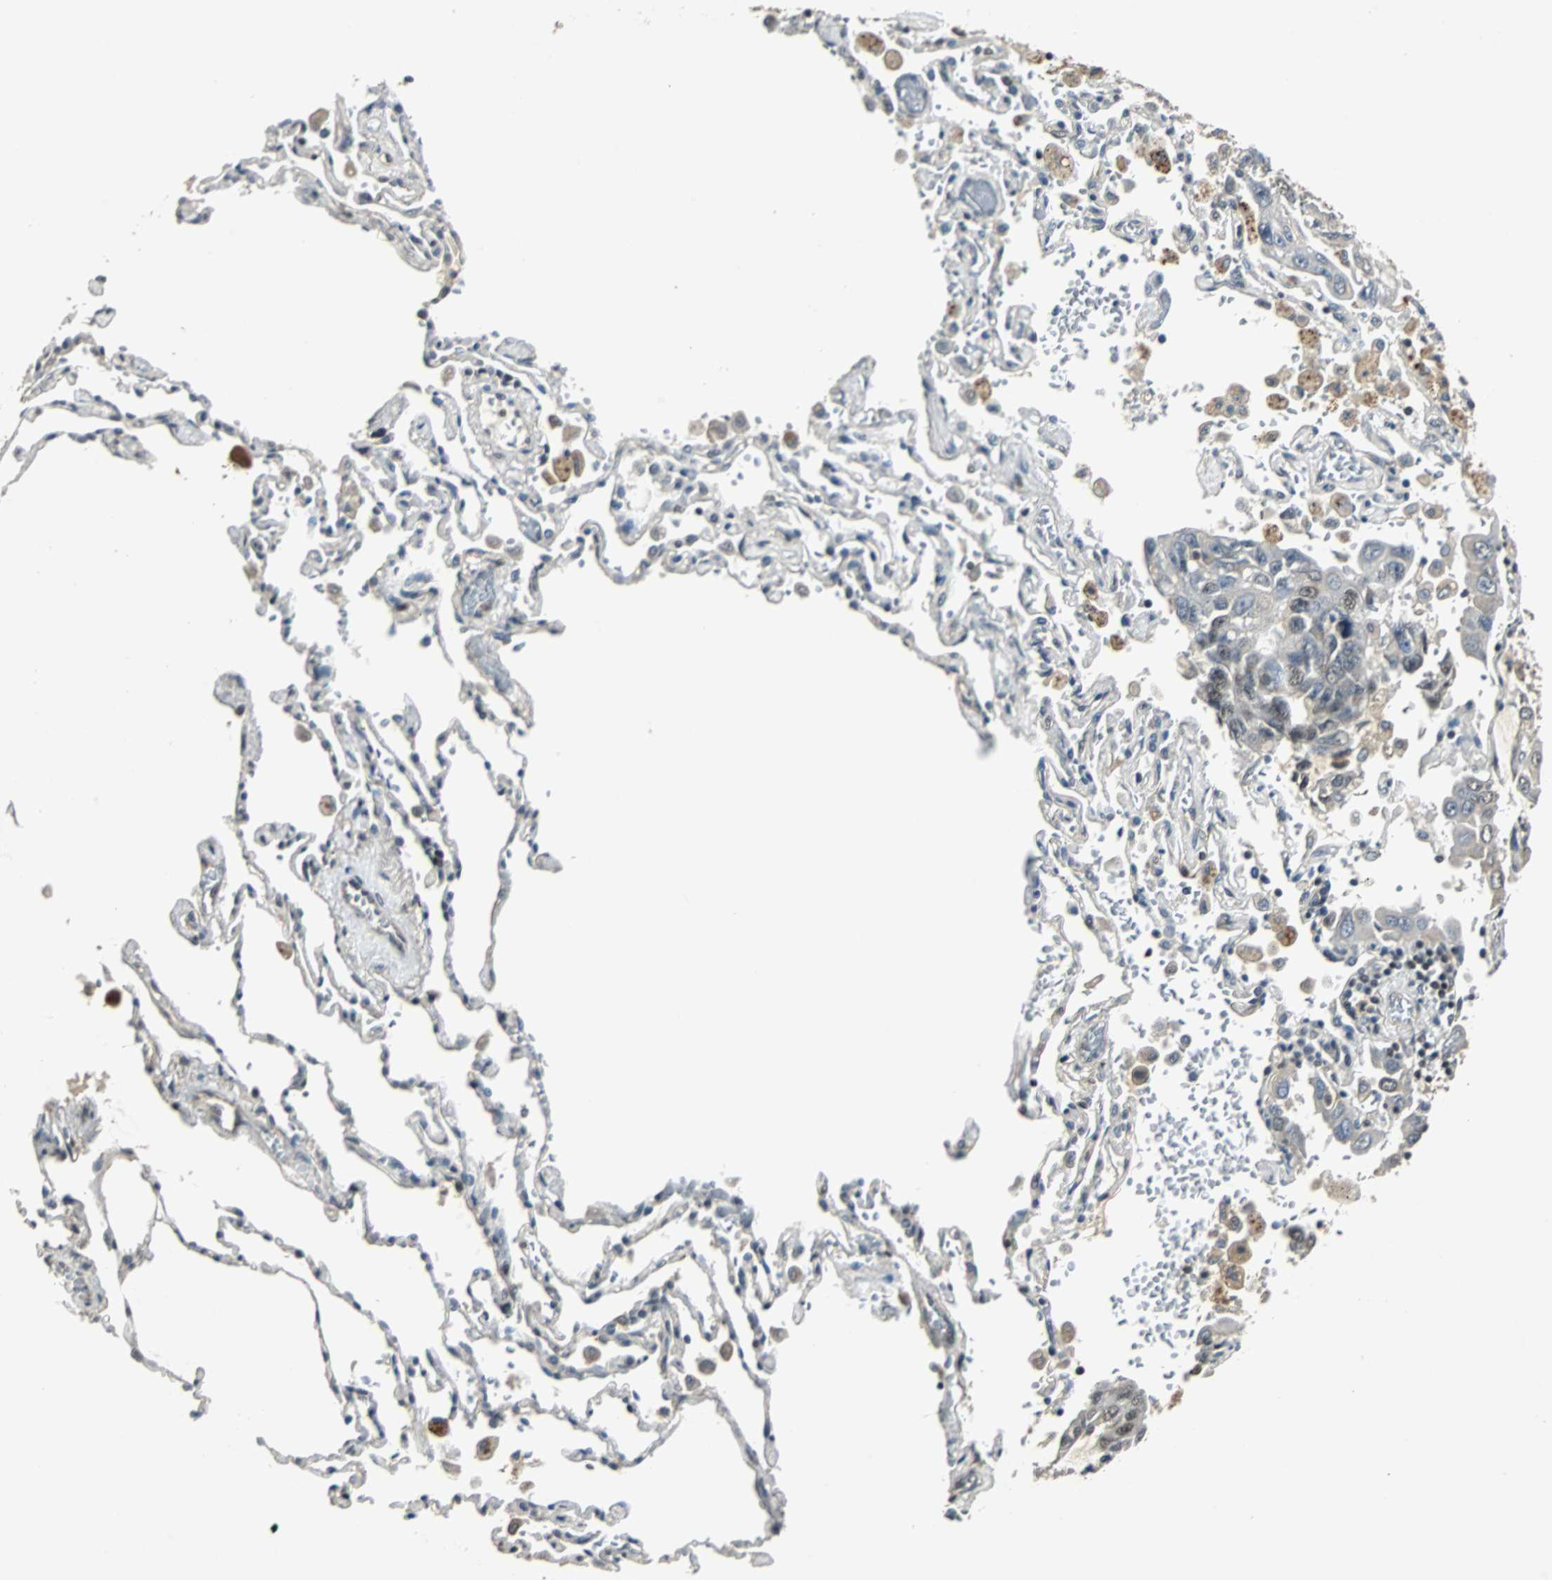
{"staining": {"intensity": "moderate", "quantity": "<25%", "location": "nuclear"}, "tissue": "lung cancer", "cell_type": "Tumor cells", "image_type": "cancer", "snomed": [{"axis": "morphology", "description": "Adenocarcinoma, NOS"}, {"axis": "topography", "description": "Lung"}], "caption": "Immunohistochemistry of lung adenocarcinoma shows low levels of moderate nuclear positivity in approximately <25% of tumor cells. The staining was performed using DAB (3,3'-diaminobenzidine), with brown indicating positive protein expression. Nuclei are stained blue with hematoxylin.", "gene": "MED4", "patient": {"sex": "male", "age": 64}}